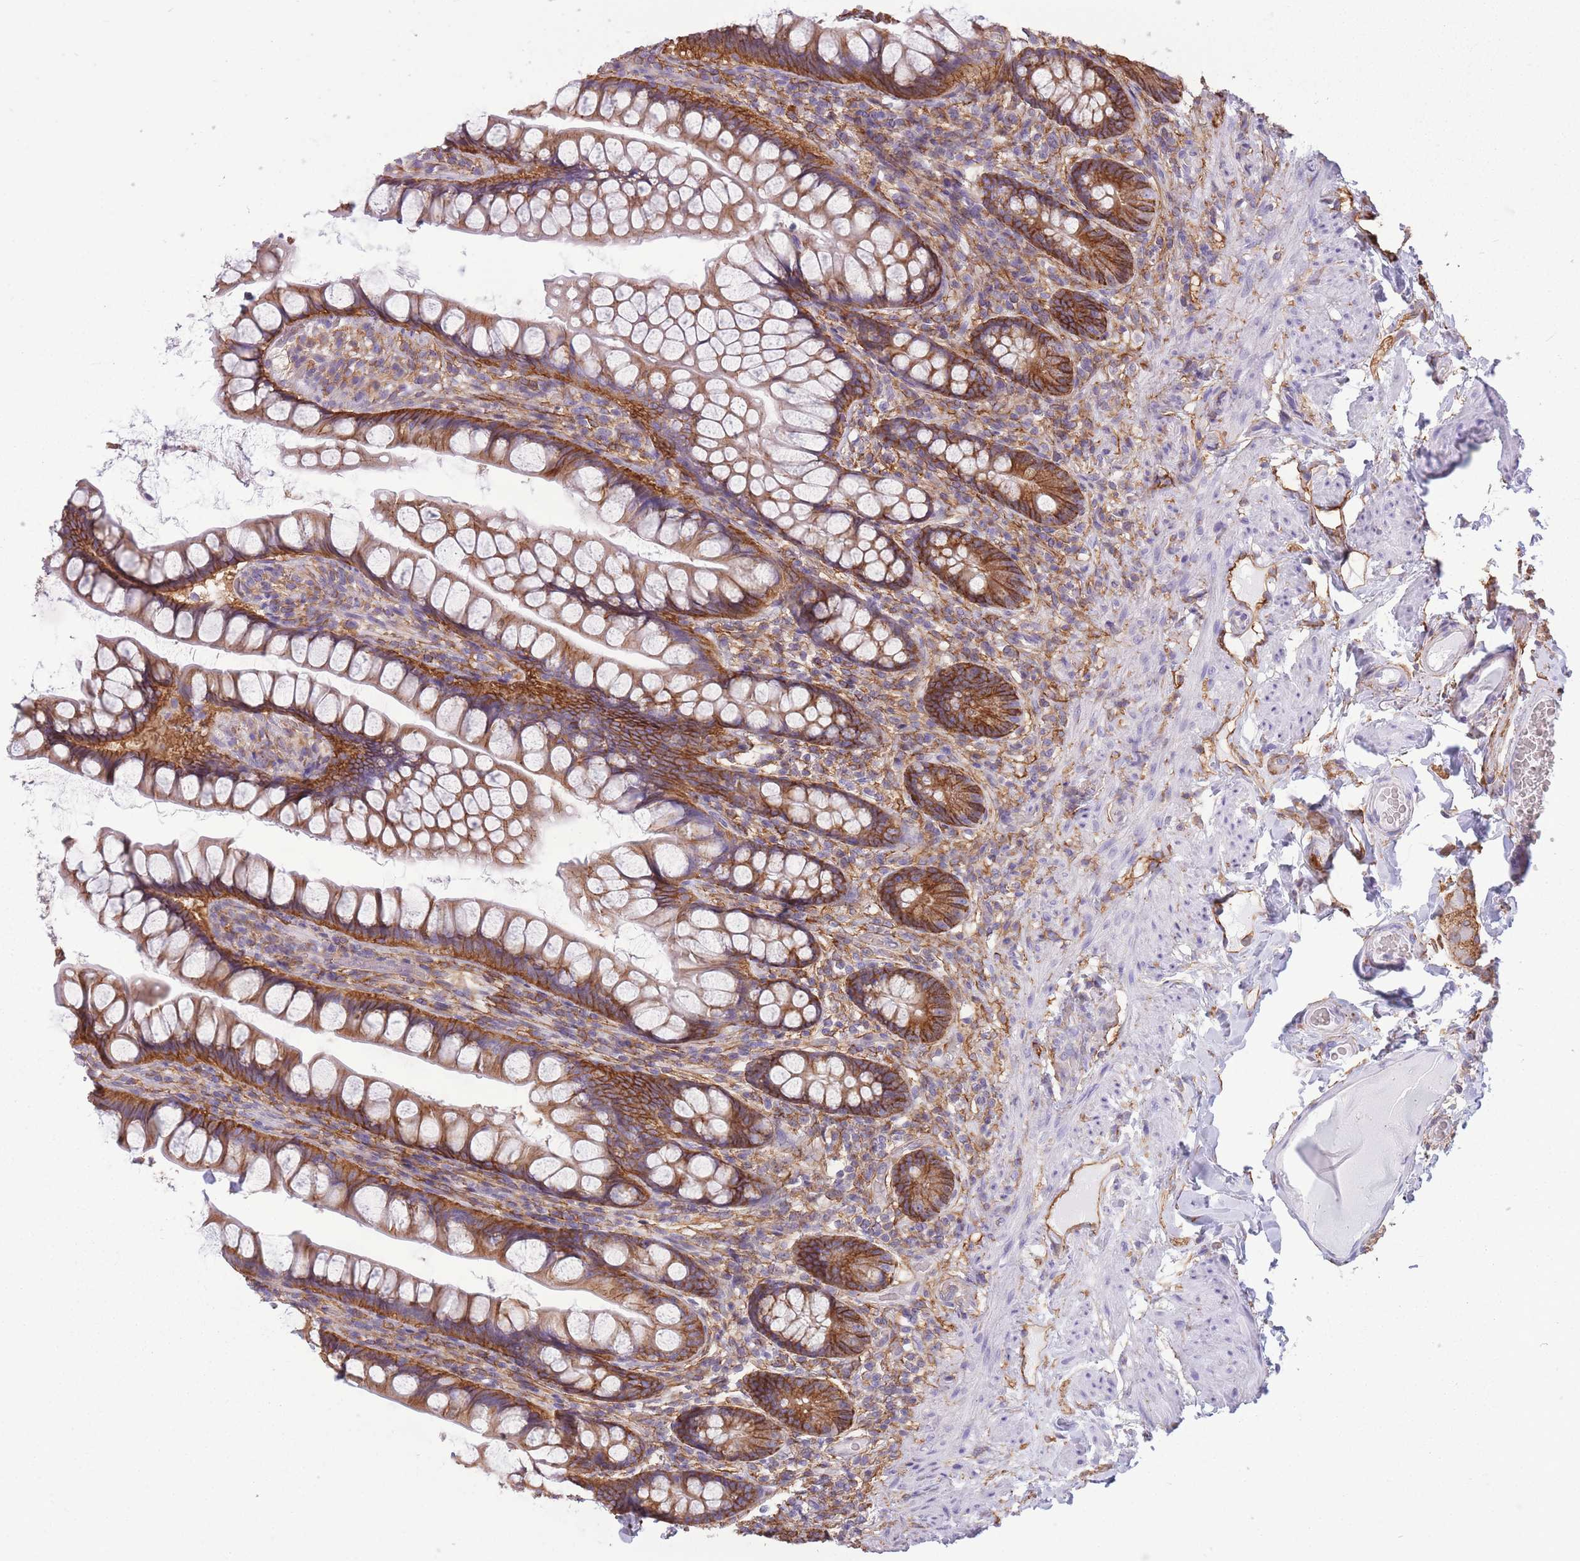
{"staining": {"intensity": "strong", "quantity": ">75%", "location": "cytoplasmic/membranous"}, "tissue": "small intestine", "cell_type": "Glandular cells", "image_type": "normal", "snomed": [{"axis": "morphology", "description": "Normal tissue, NOS"}, {"axis": "topography", "description": "Small intestine"}], "caption": "Immunohistochemistry (IHC) (DAB) staining of benign human small intestine exhibits strong cytoplasmic/membranous protein staining in about >75% of glandular cells. Immunohistochemistry (IHC) stains the protein in brown and the nuclei are stained blue.", "gene": "ADD1", "patient": {"sex": "male", "age": 70}}